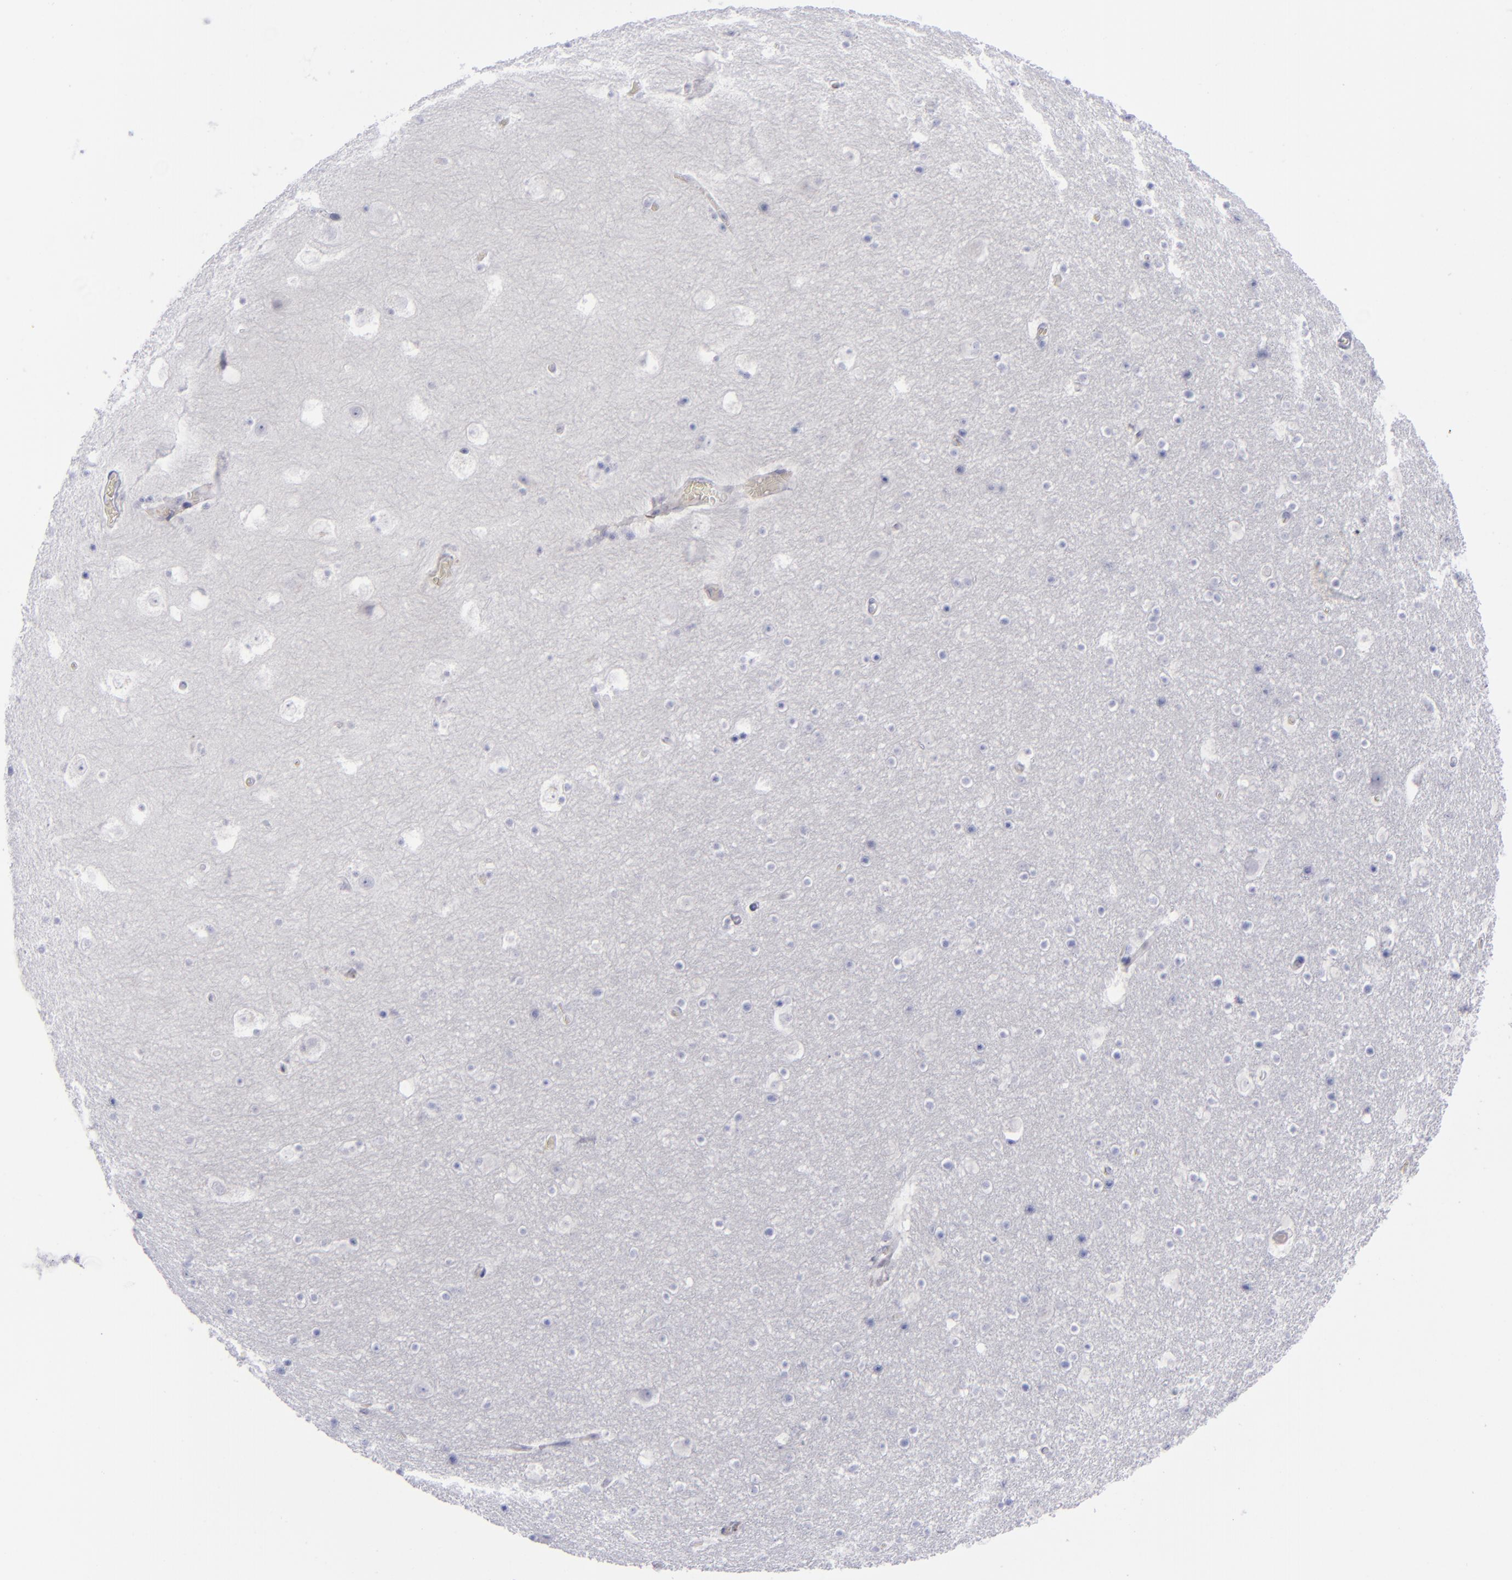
{"staining": {"intensity": "negative", "quantity": "none", "location": "none"}, "tissue": "hippocampus", "cell_type": "Glial cells", "image_type": "normal", "snomed": [{"axis": "morphology", "description": "Normal tissue, NOS"}, {"axis": "topography", "description": "Hippocampus"}], "caption": "The immunohistochemistry (IHC) image has no significant expression in glial cells of hippocampus.", "gene": "AURKA", "patient": {"sex": "male", "age": 45}}